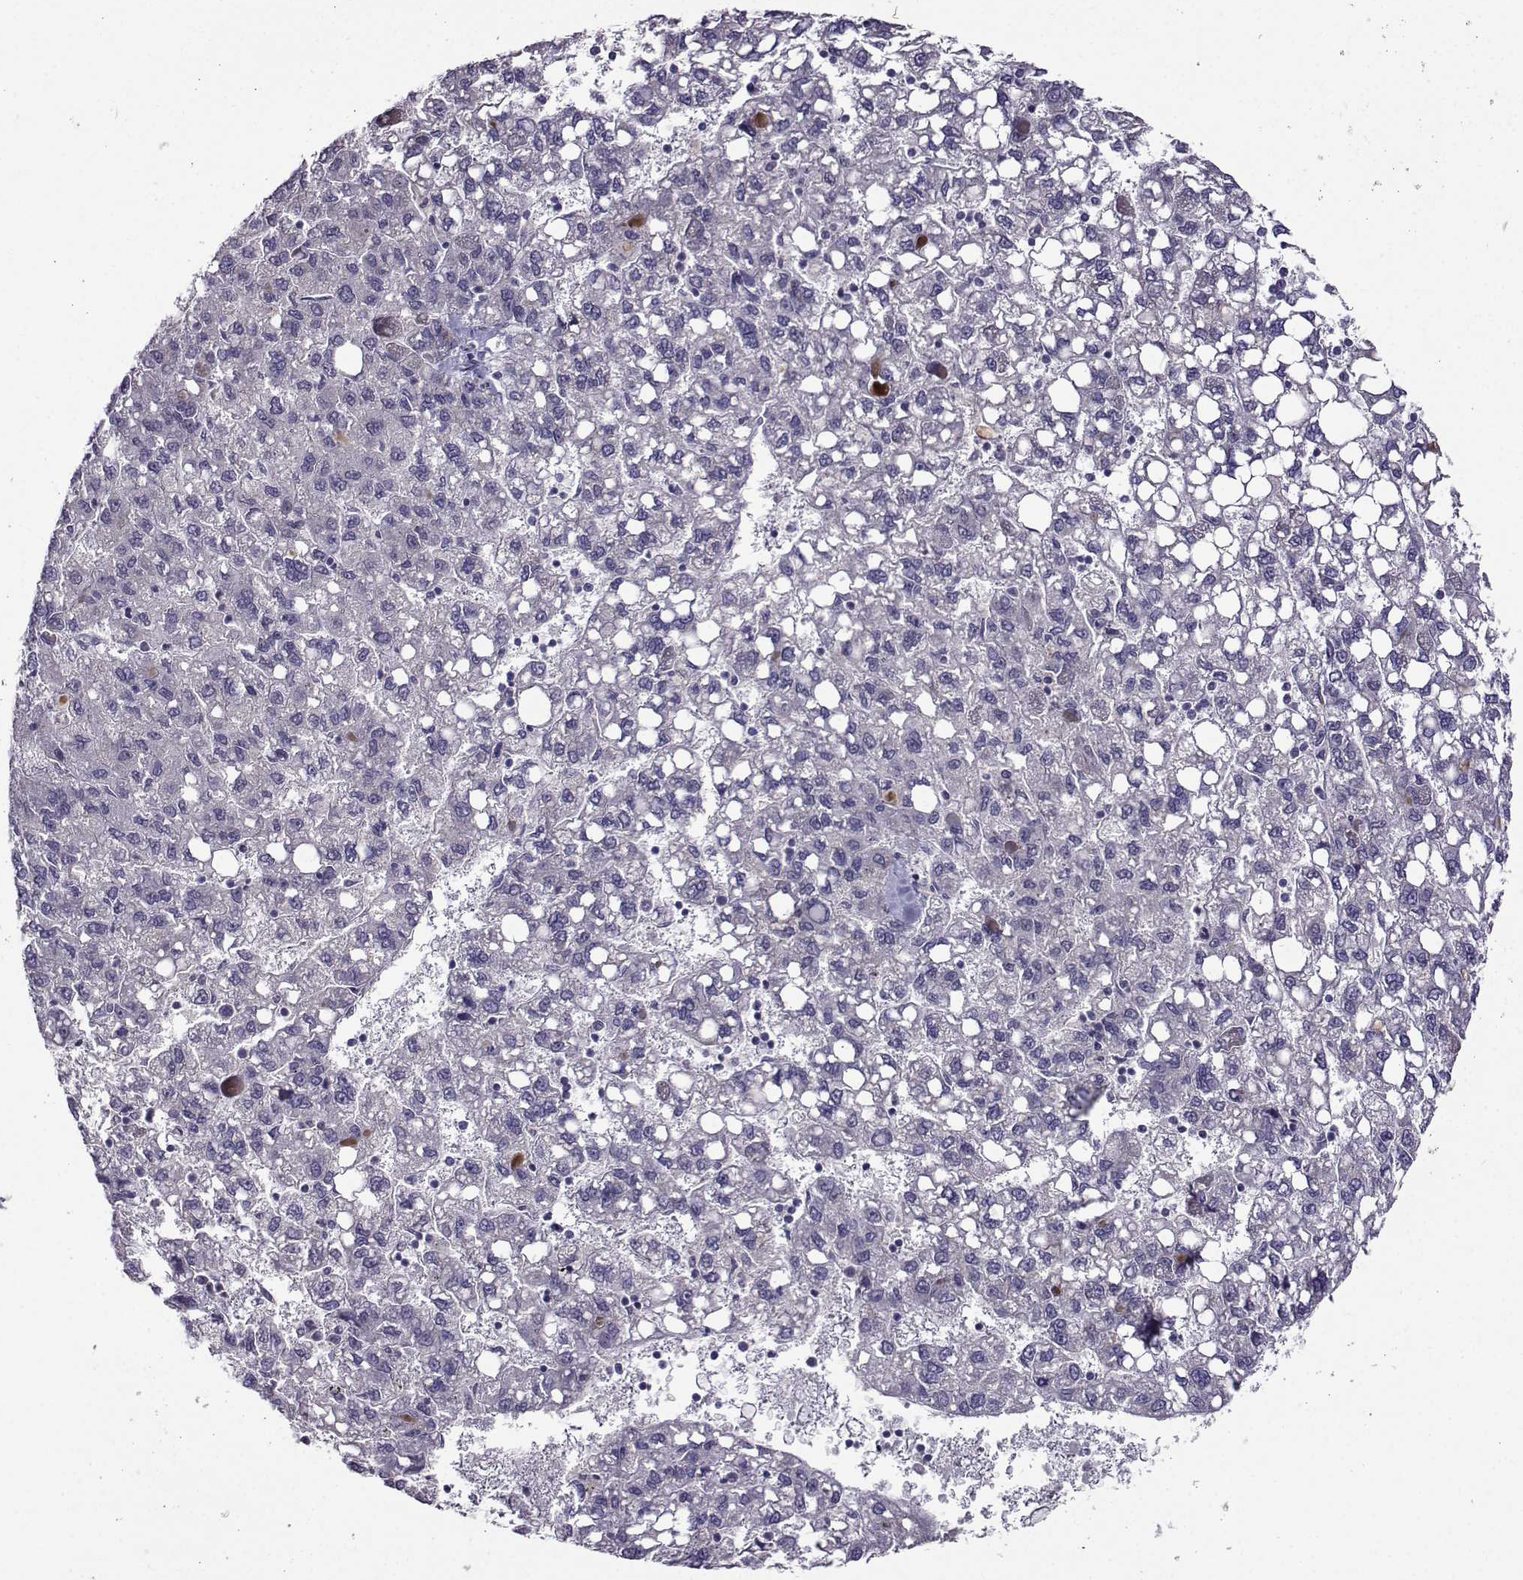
{"staining": {"intensity": "negative", "quantity": "none", "location": "none"}, "tissue": "liver cancer", "cell_type": "Tumor cells", "image_type": "cancer", "snomed": [{"axis": "morphology", "description": "Carcinoma, Hepatocellular, NOS"}, {"axis": "topography", "description": "Liver"}], "caption": "This is an IHC image of human liver hepatocellular carcinoma. There is no expression in tumor cells.", "gene": "DDX20", "patient": {"sex": "female", "age": 82}}